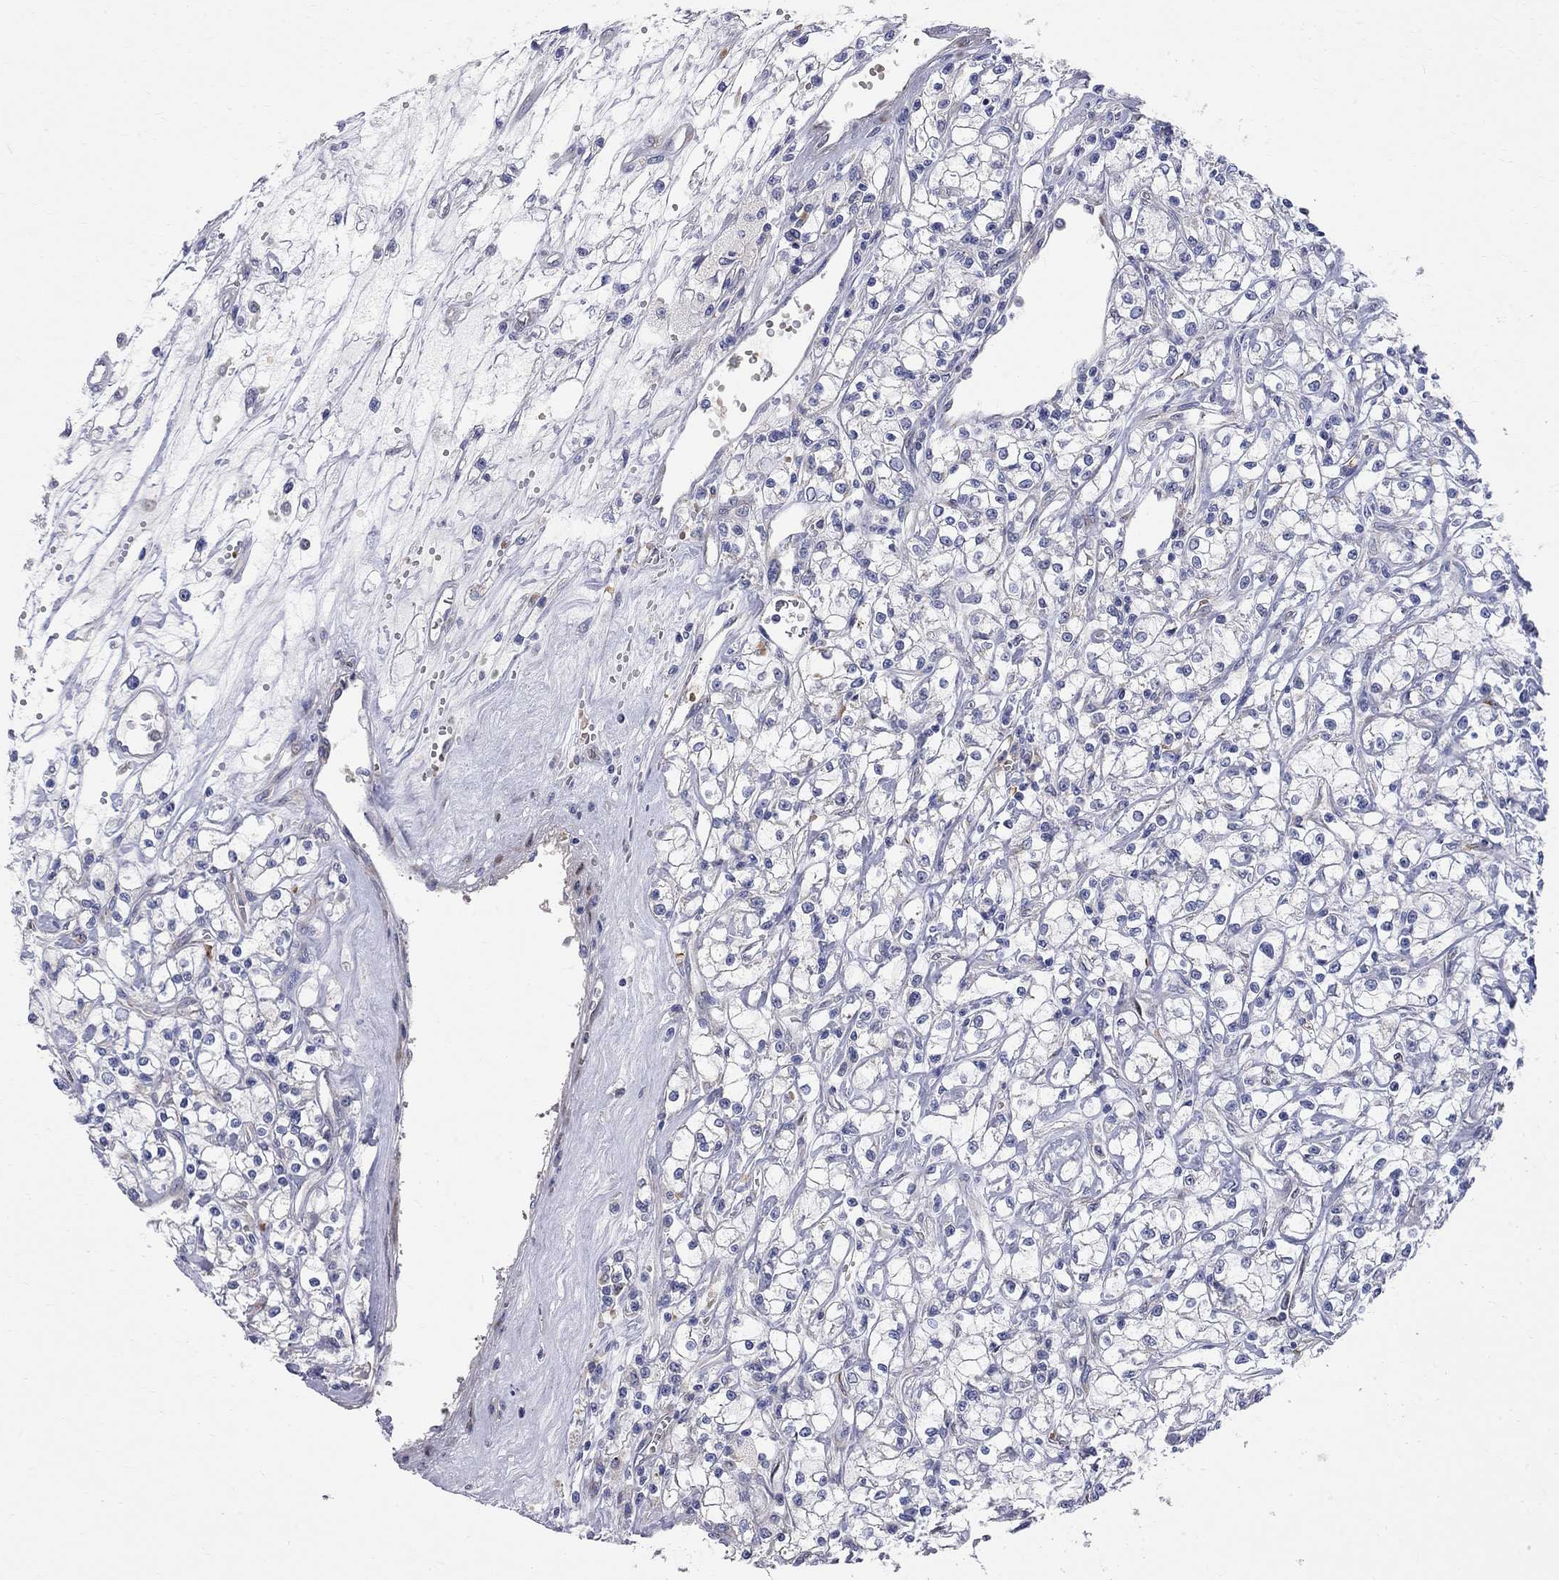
{"staining": {"intensity": "negative", "quantity": "none", "location": "none"}, "tissue": "renal cancer", "cell_type": "Tumor cells", "image_type": "cancer", "snomed": [{"axis": "morphology", "description": "Adenocarcinoma, NOS"}, {"axis": "topography", "description": "Kidney"}], "caption": "There is no significant expression in tumor cells of renal cancer.", "gene": "CASTOR1", "patient": {"sex": "female", "age": 59}}